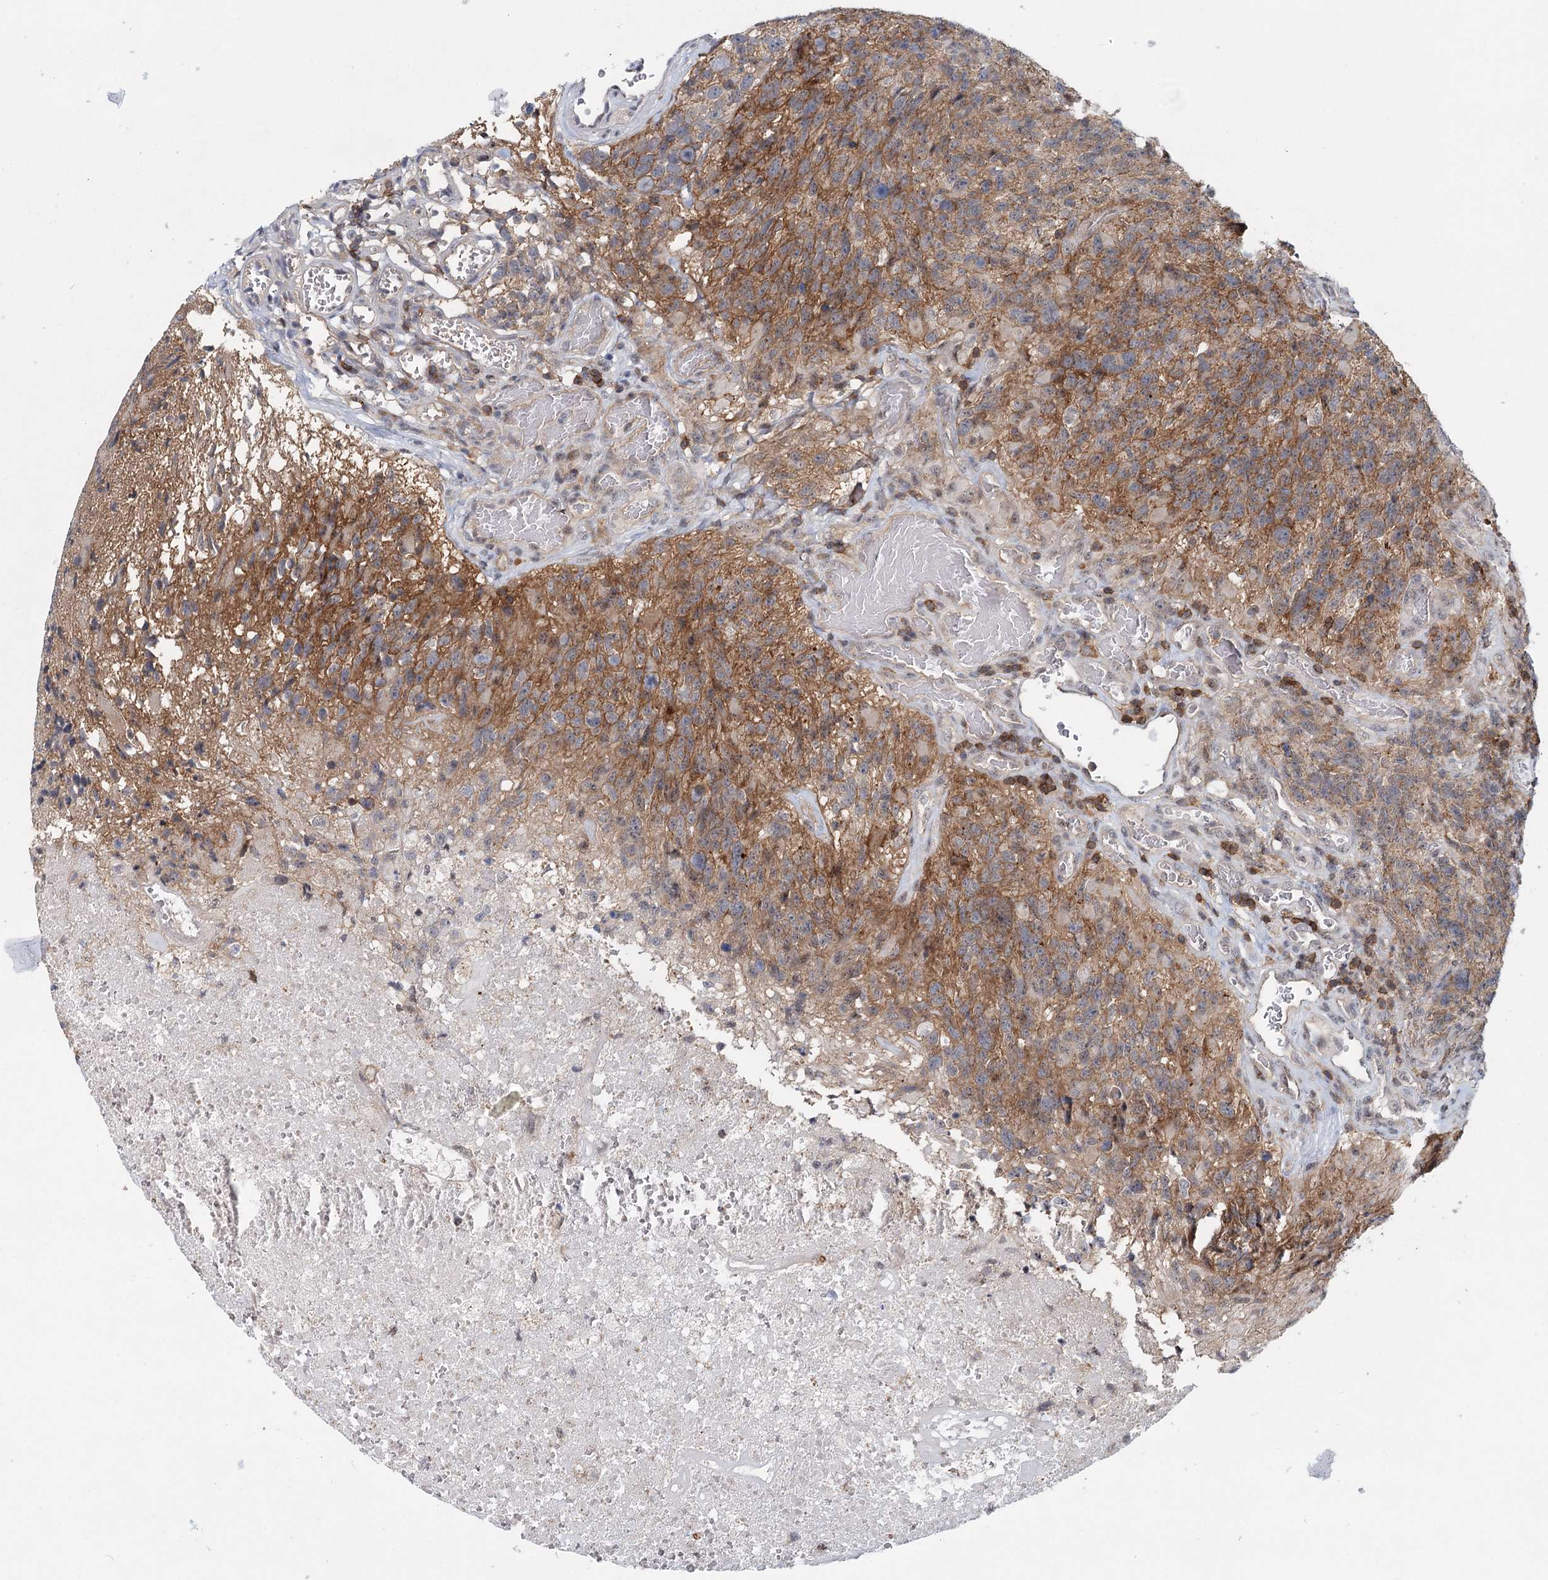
{"staining": {"intensity": "moderate", "quantity": ">75%", "location": "cytoplasmic/membranous"}, "tissue": "glioma", "cell_type": "Tumor cells", "image_type": "cancer", "snomed": [{"axis": "morphology", "description": "Glioma, malignant, High grade"}, {"axis": "topography", "description": "Brain"}], "caption": "Immunohistochemistry (IHC) of malignant glioma (high-grade) exhibits medium levels of moderate cytoplasmic/membranous expression in approximately >75% of tumor cells.", "gene": "CDC42SE2", "patient": {"sex": "male", "age": 76}}